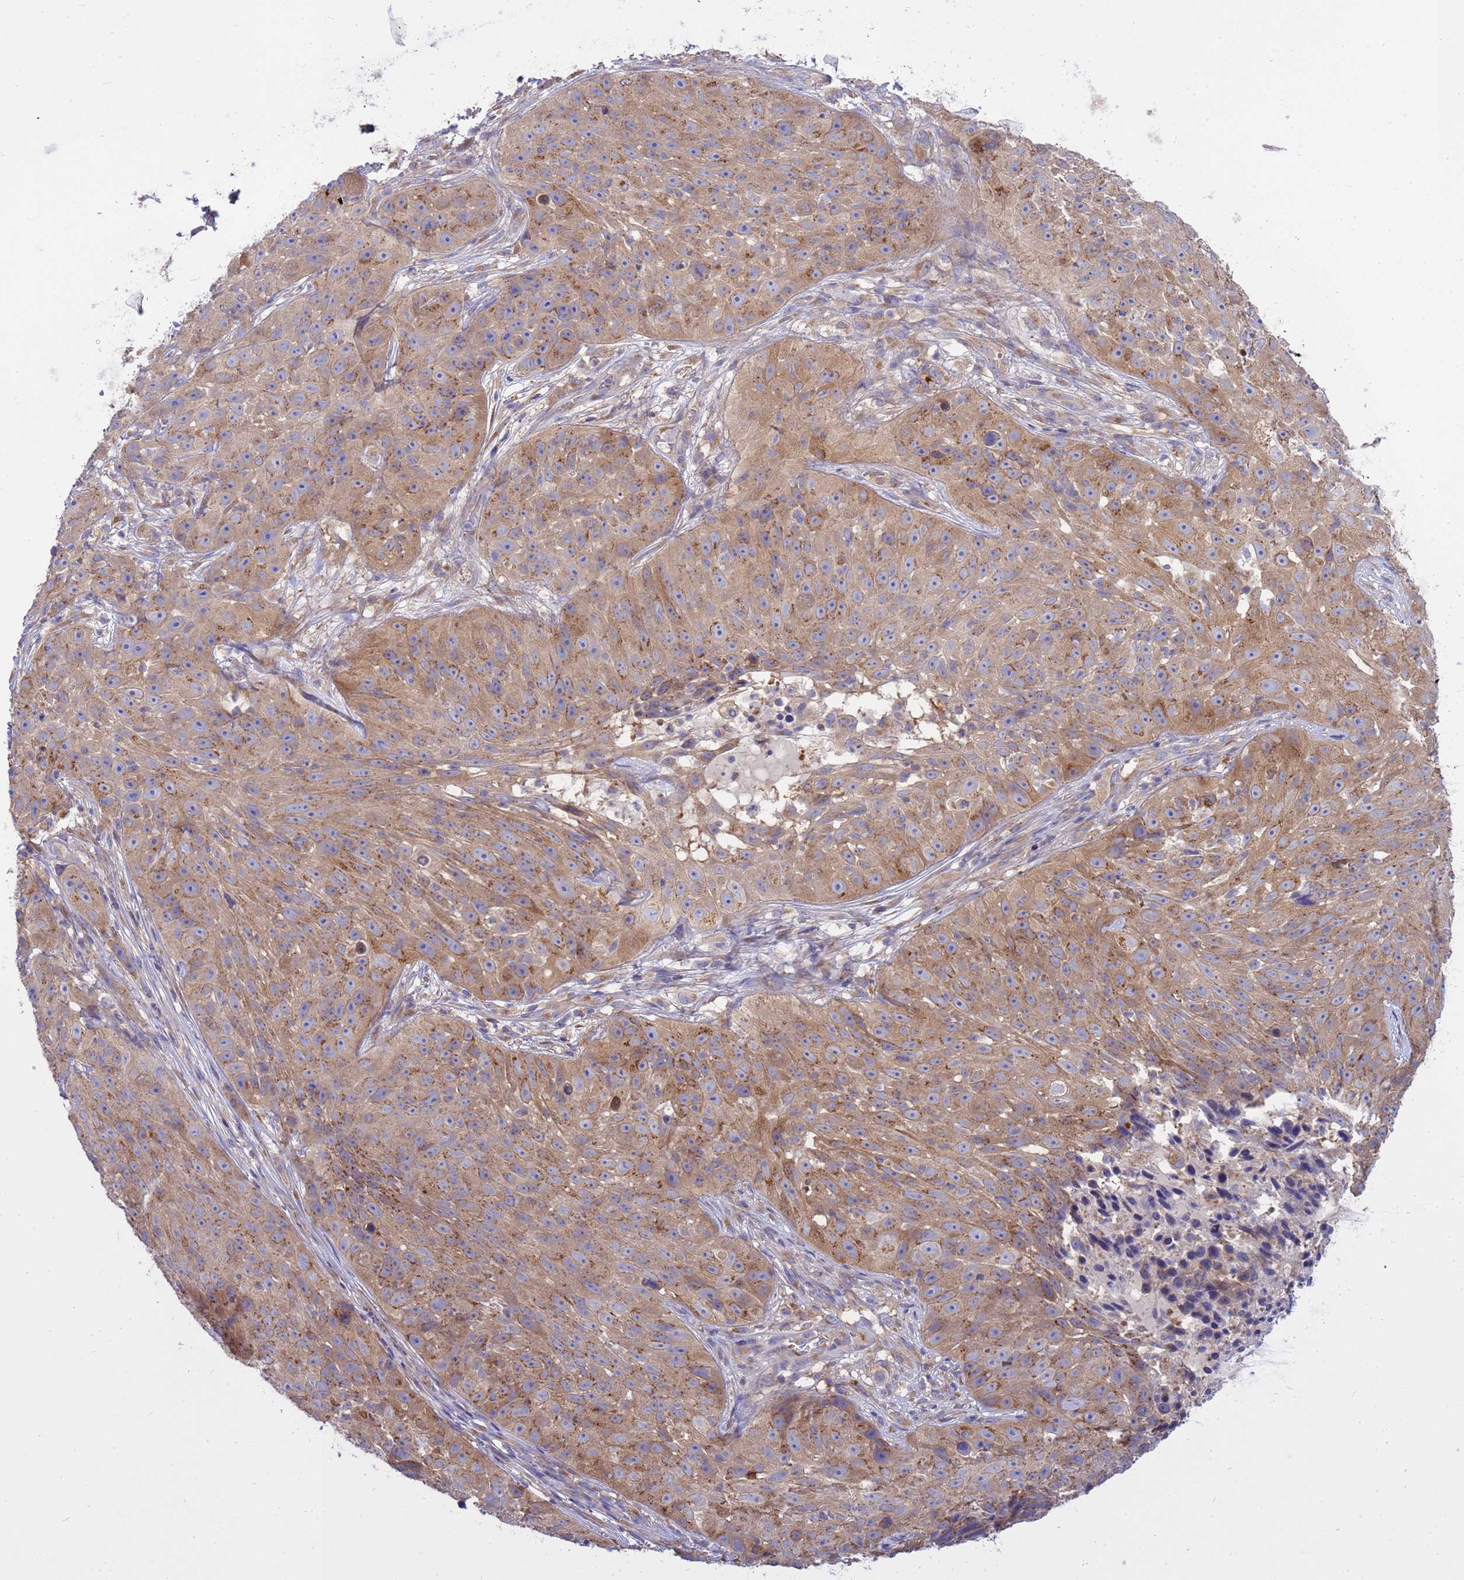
{"staining": {"intensity": "moderate", "quantity": ">75%", "location": "cytoplasmic/membranous"}, "tissue": "skin cancer", "cell_type": "Tumor cells", "image_type": "cancer", "snomed": [{"axis": "morphology", "description": "Squamous cell carcinoma, NOS"}, {"axis": "topography", "description": "Skin"}], "caption": "Tumor cells reveal moderate cytoplasmic/membranous expression in about >75% of cells in squamous cell carcinoma (skin). The protein of interest is shown in brown color, while the nuclei are stained blue.", "gene": "ANAPC1", "patient": {"sex": "female", "age": 87}}